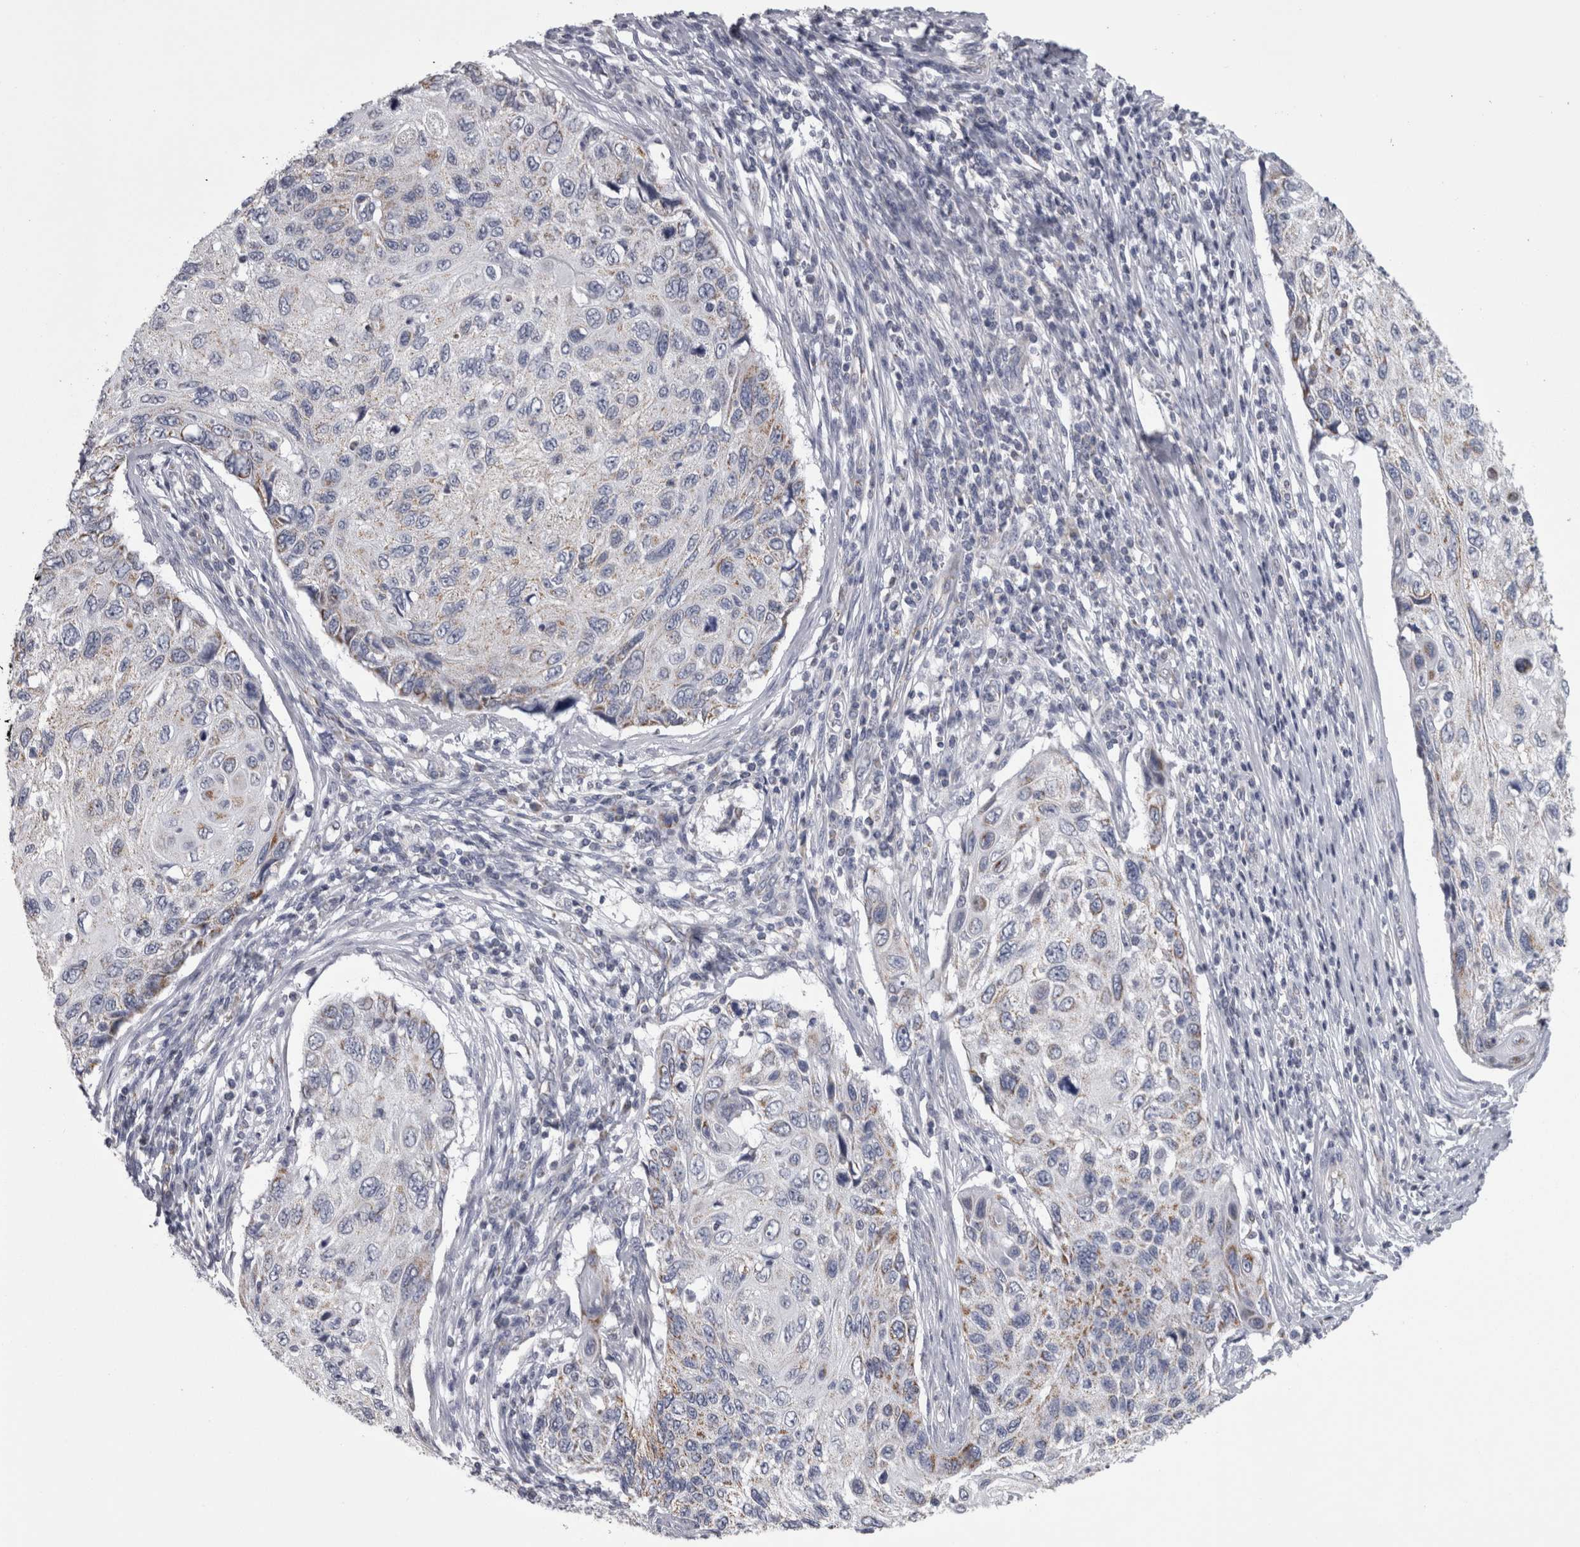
{"staining": {"intensity": "weak", "quantity": "<25%", "location": "cytoplasmic/membranous"}, "tissue": "cervical cancer", "cell_type": "Tumor cells", "image_type": "cancer", "snomed": [{"axis": "morphology", "description": "Squamous cell carcinoma, NOS"}, {"axis": "topography", "description": "Cervix"}], "caption": "A high-resolution photomicrograph shows IHC staining of cervical cancer, which displays no significant positivity in tumor cells. The staining is performed using DAB brown chromogen with nuclei counter-stained in using hematoxylin.", "gene": "DBT", "patient": {"sex": "female", "age": 70}}